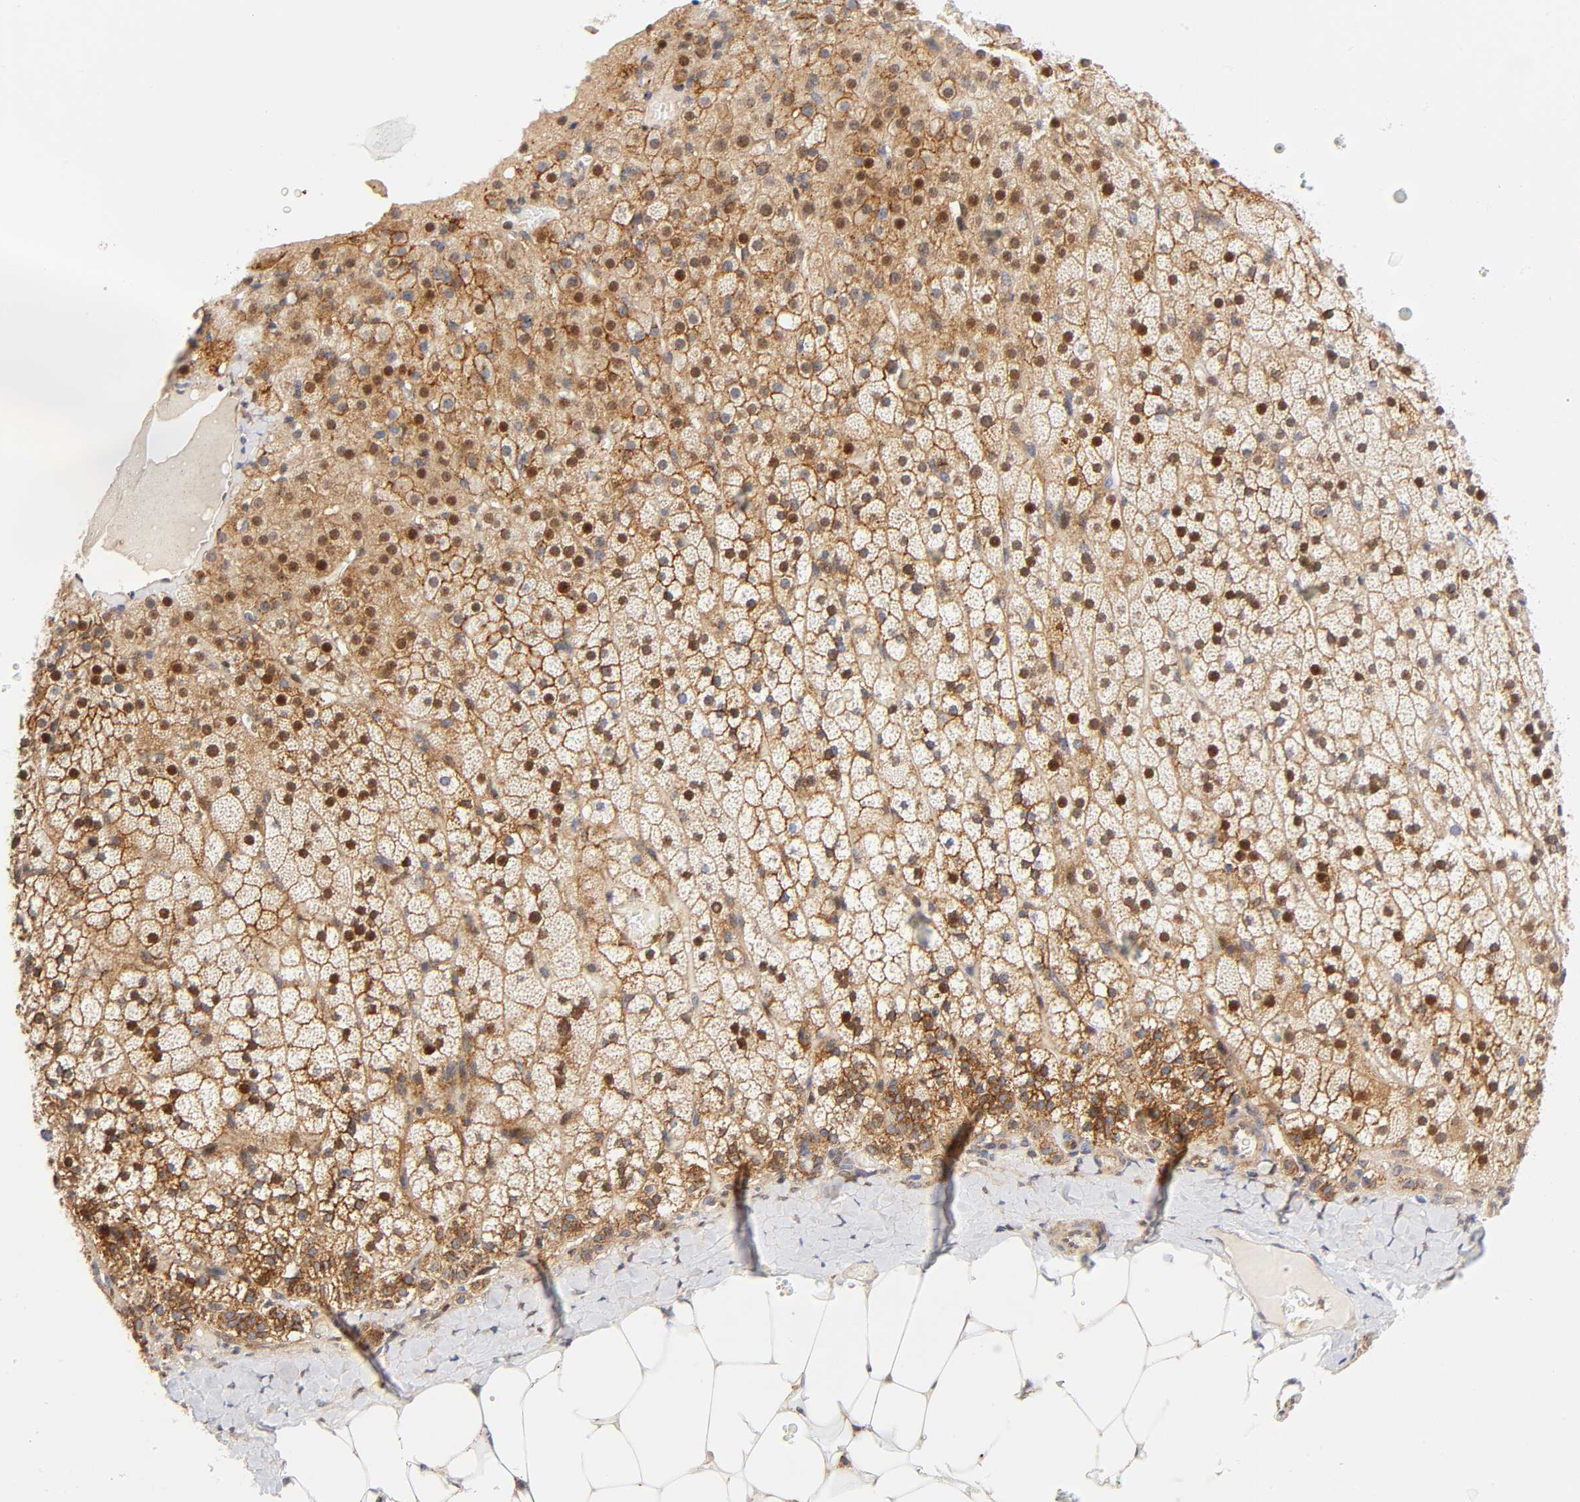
{"staining": {"intensity": "strong", "quantity": ">75%", "location": "cytoplasmic/membranous,nuclear"}, "tissue": "adrenal gland", "cell_type": "Glandular cells", "image_type": "normal", "snomed": [{"axis": "morphology", "description": "Normal tissue, NOS"}, {"axis": "topography", "description": "Adrenal gland"}], "caption": "Adrenal gland was stained to show a protein in brown. There is high levels of strong cytoplasmic/membranous,nuclear positivity in approximately >75% of glandular cells.", "gene": "ANXA7", "patient": {"sex": "male", "age": 35}}